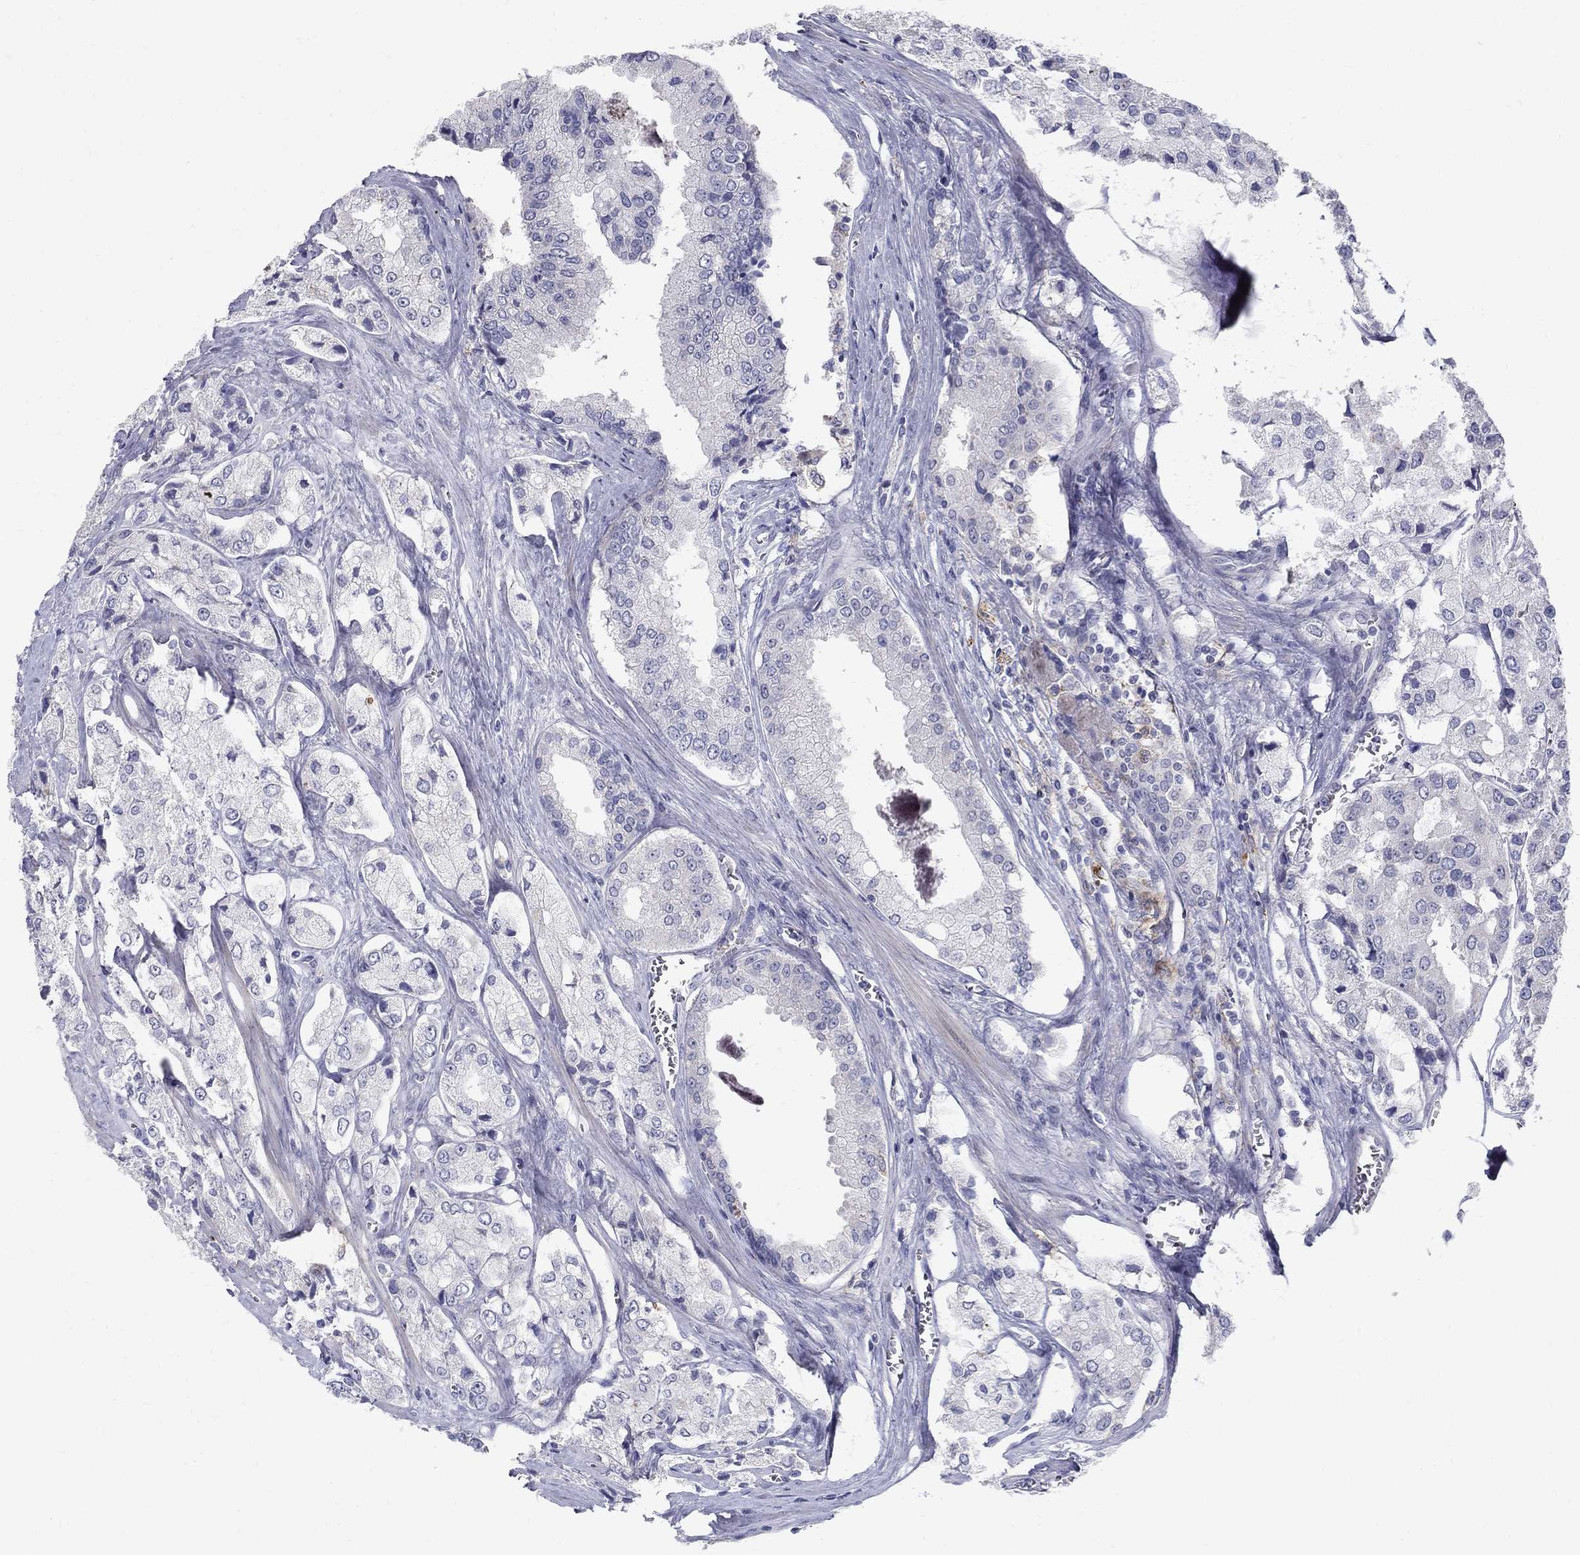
{"staining": {"intensity": "negative", "quantity": "none", "location": "none"}, "tissue": "prostate cancer", "cell_type": "Tumor cells", "image_type": "cancer", "snomed": [{"axis": "morphology", "description": "Adenocarcinoma, NOS"}, {"axis": "topography", "description": "Prostate and seminal vesicle, NOS"}, {"axis": "topography", "description": "Prostate"}], "caption": "The image exhibits no significant staining in tumor cells of prostate cancer.", "gene": "TP53TG5", "patient": {"sex": "male", "age": 67}}